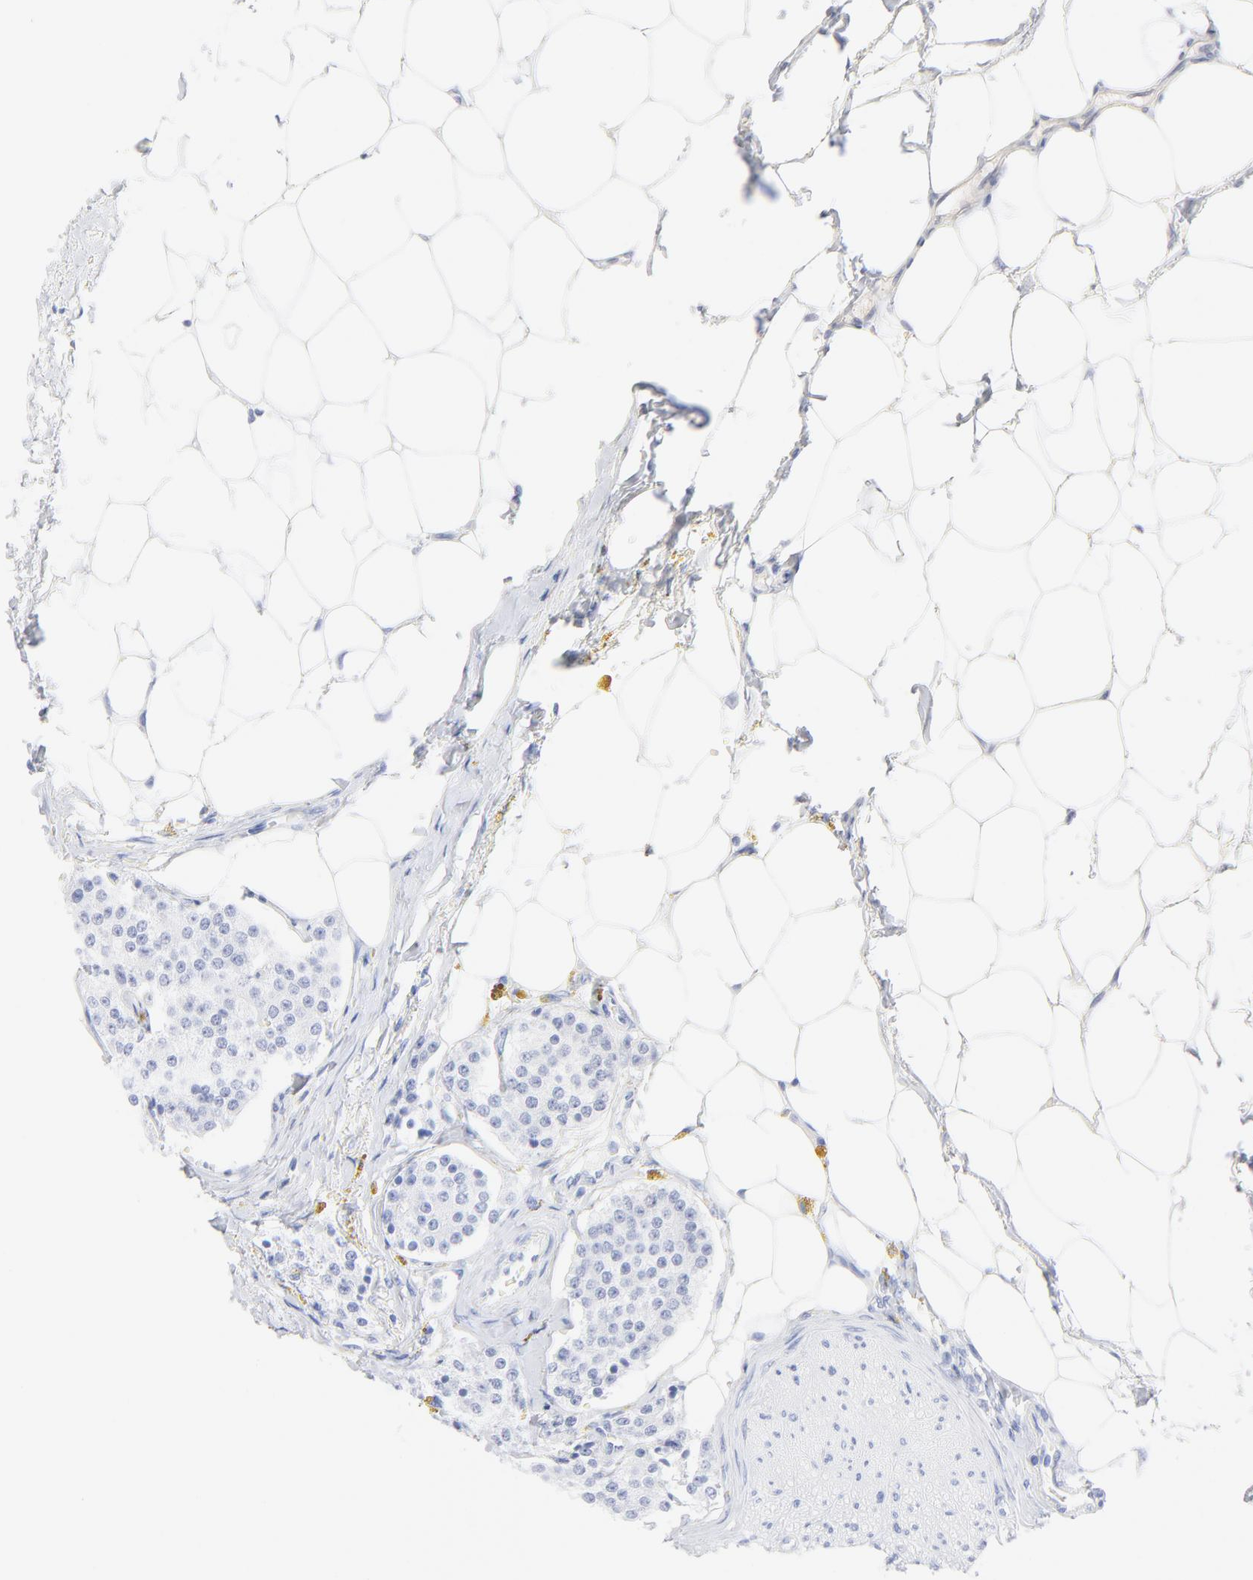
{"staining": {"intensity": "weak", "quantity": "25%-75%", "location": "cytoplasmic/membranous"}, "tissue": "carcinoid", "cell_type": "Tumor cells", "image_type": "cancer", "snomed": [{"axis": "morphology", "description": "Carcinoid, malignant, NOS"}, {"axis": "topography", "description": "Colon"}], "caption": "Immunohistochemical staining of carcinoid displays low levels of weak cytoplasmic/membranous expression in approximately 25%-75% of tumor cells.", "gene": "ONECUT1", "patient": {"sex": "female", "age": 61}}